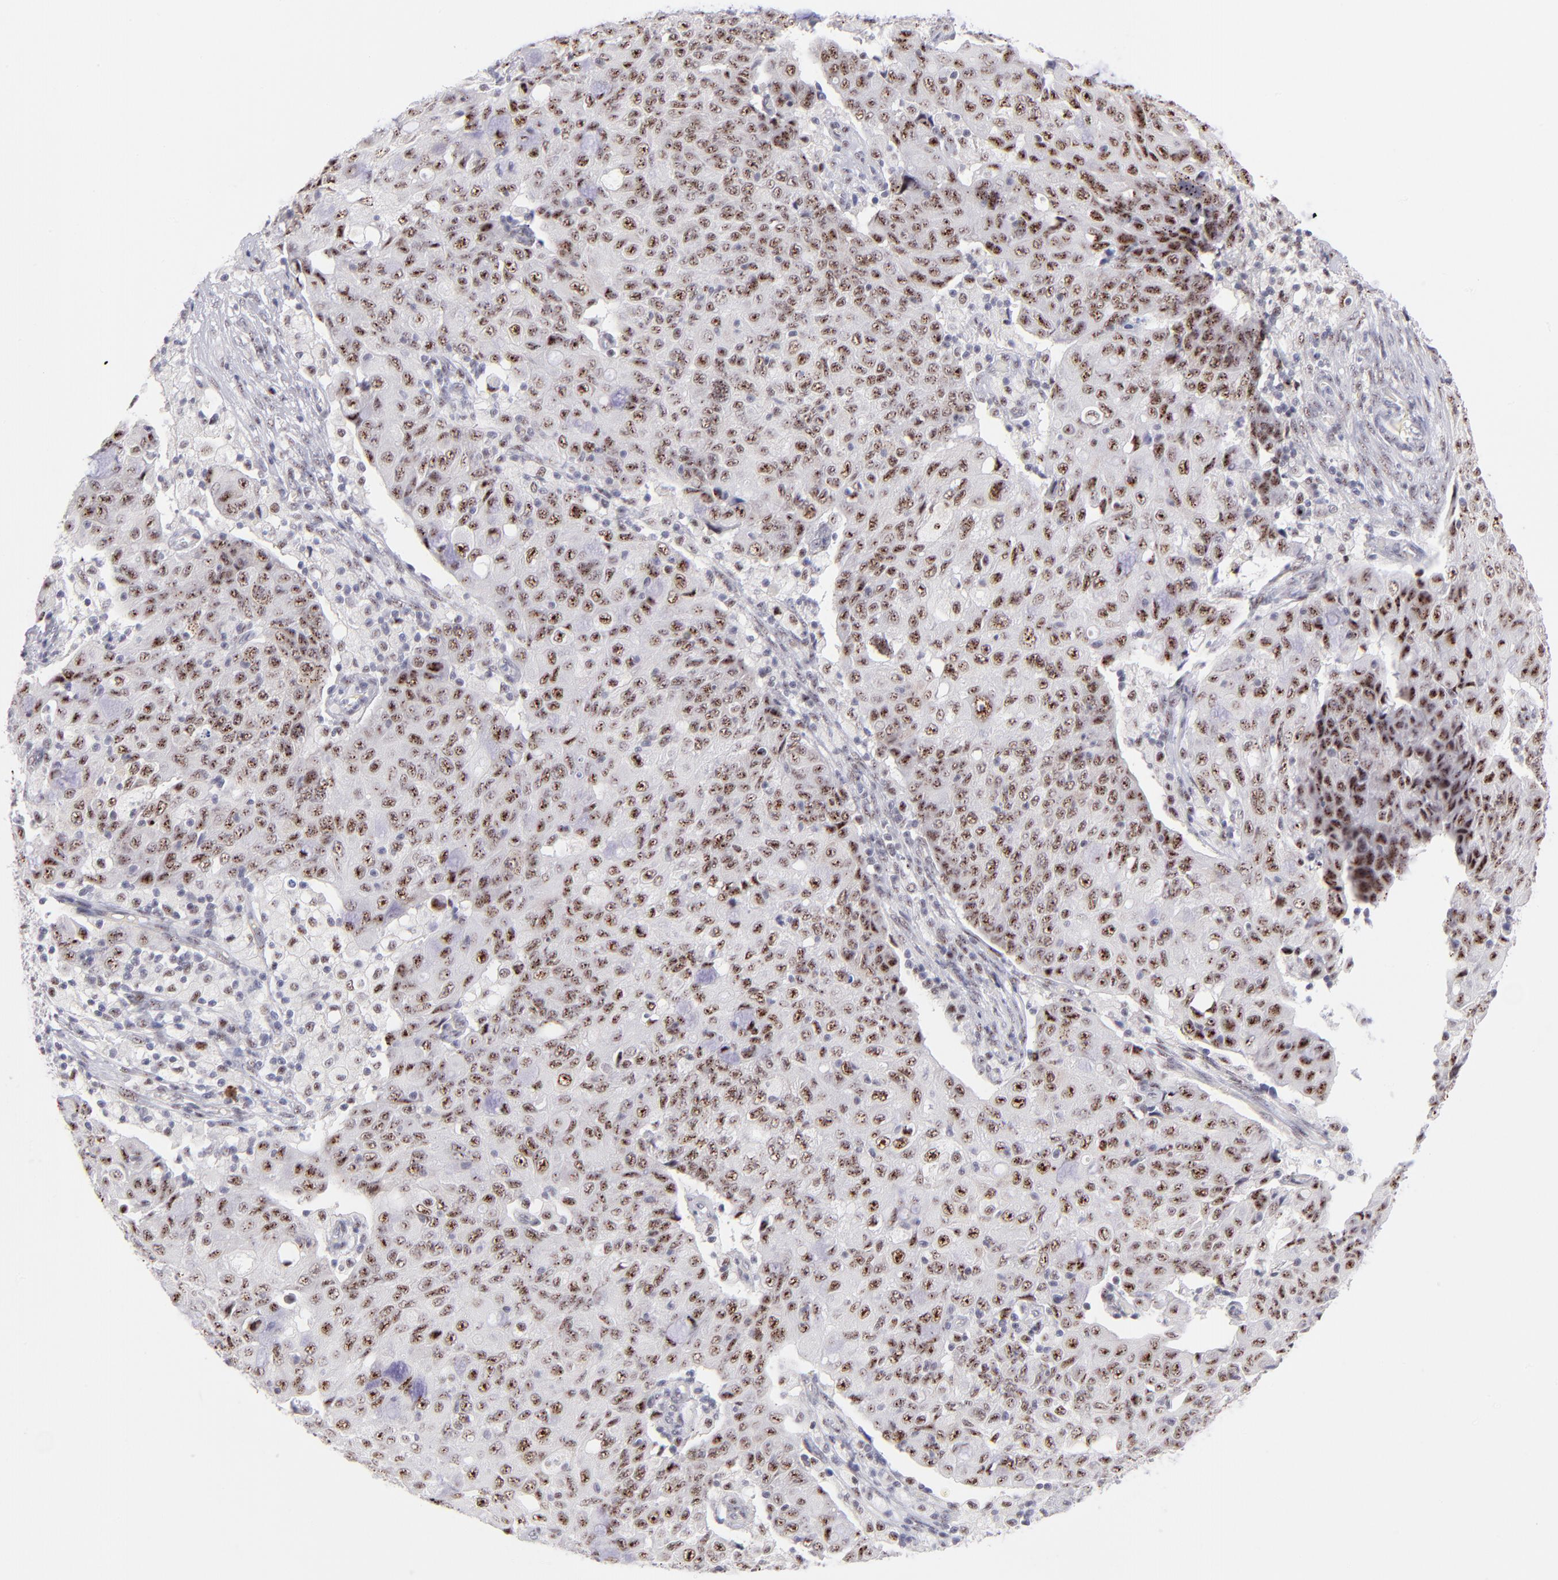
{"staining": {"intensity": "moderate", "quantity": ">75%", "location": "nuclear"}, "tissue": "ovarian cancer", "cell_type": "Tumor cells", "image_type": "cancer", "snomed": [{"axis": "morphology", "description": "Carcinoma, endometroid"}, {"axis": "topography", "description": "Ovary"}], "caption": "A photomicrograph of human ovarian cancer (endometroid carcinoma) stained for a protein shows moderate nuclear brown staining in tumor cells.", "gene": "CDC25C", "patient": {"sex": "female", "age": 42}}